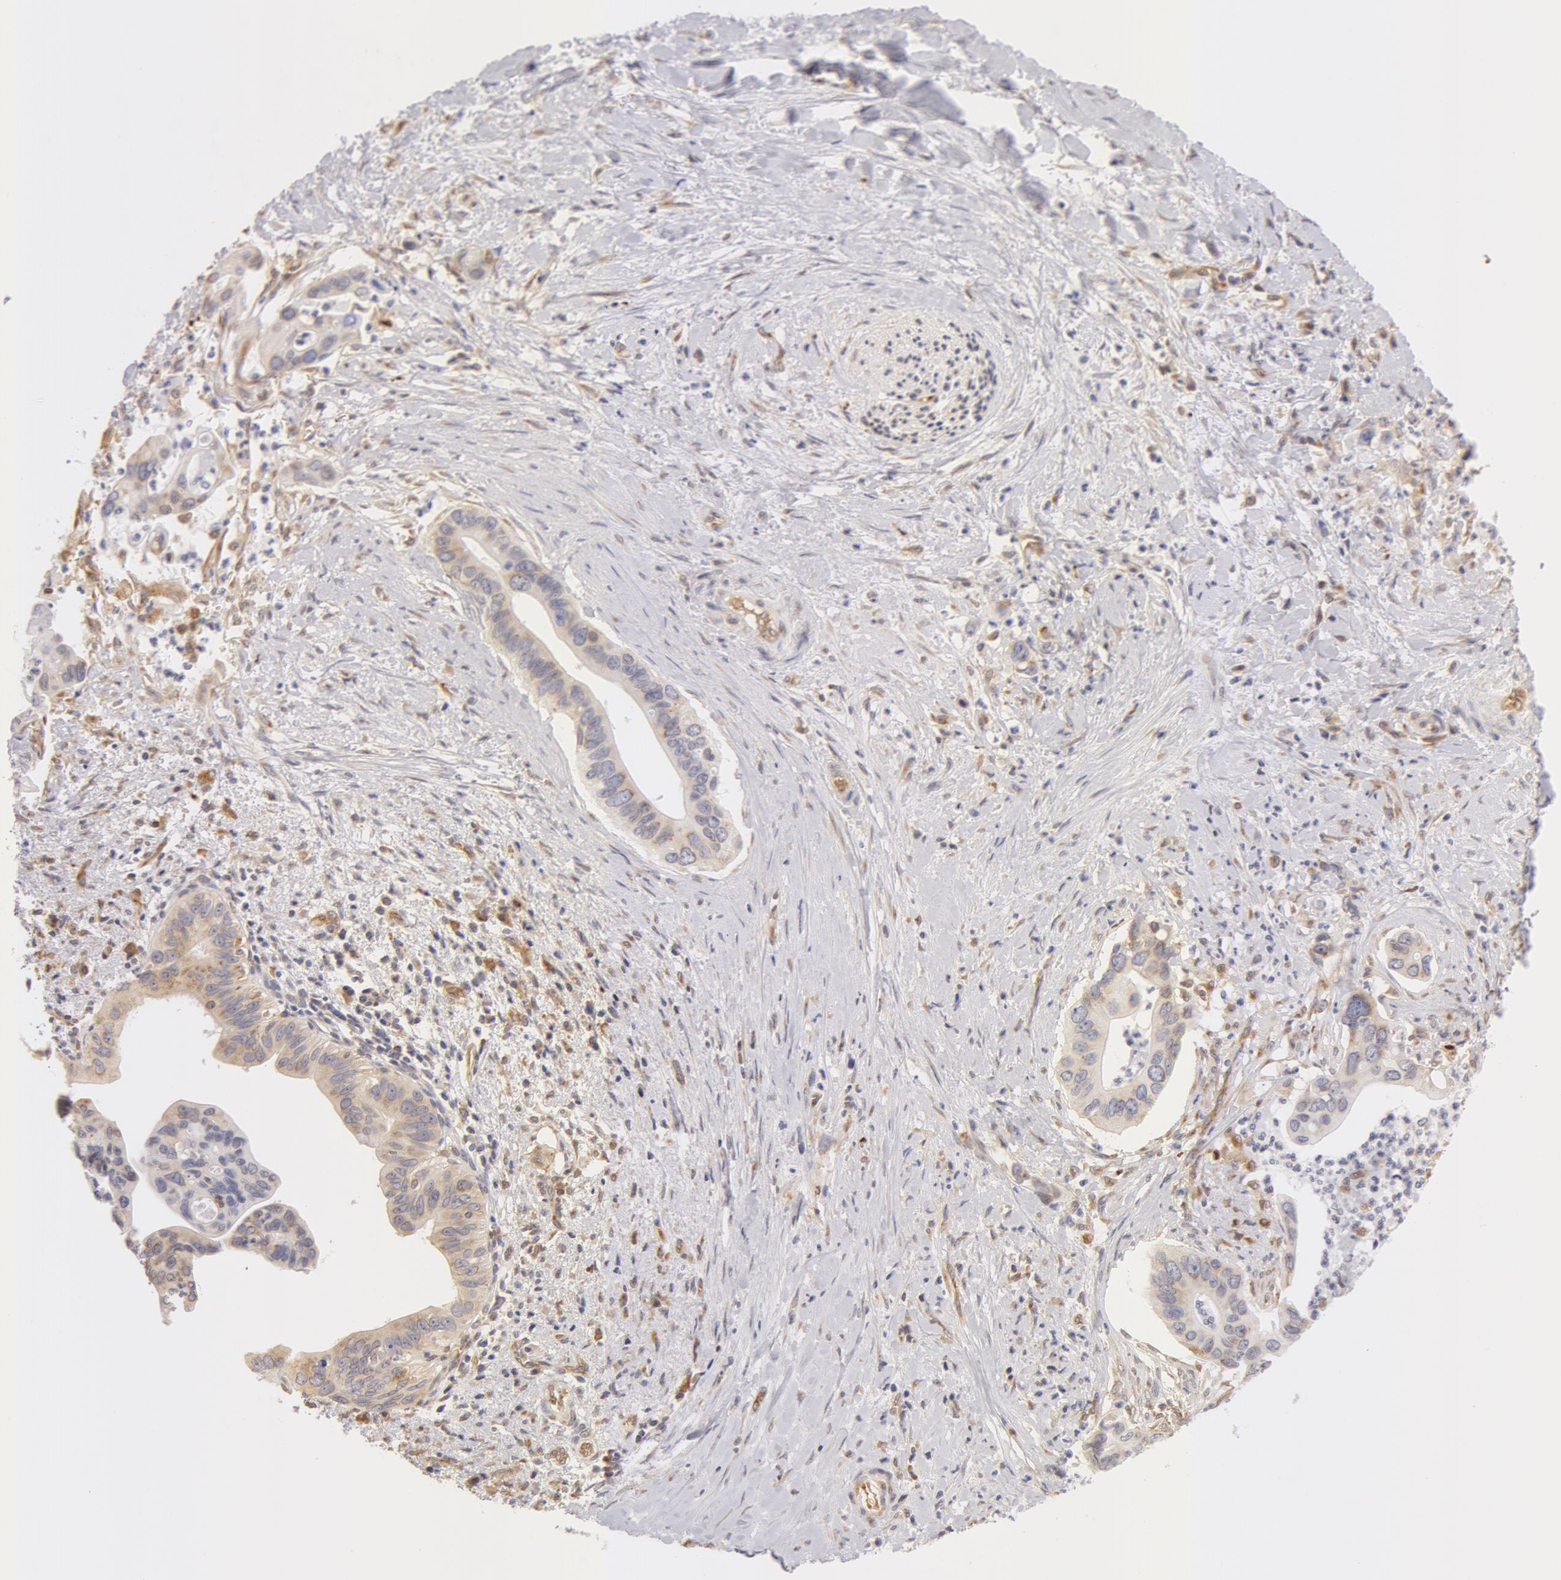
{"staining": {"intensity": "negative", "quantity": "none", "location": "none"}, "tissue": "liver cancer", "cell_type": "Tumor cells", "image_type": "cancer", "snomed": [{"axis": "morphology", "description": "Cholangiocarcinoma"}, {"axis": "topography", "description": "Liver"}], "caption": "This image is of cholangiocarcinoma (liver) stained with IHC to label a protein in brown with the nuclei are counter-stained blue. There is no expression in tumor cells. Nuclei are stained in blue.", "gene": "DDX3Y", "patient": {"sex": "female", "age": 65}}